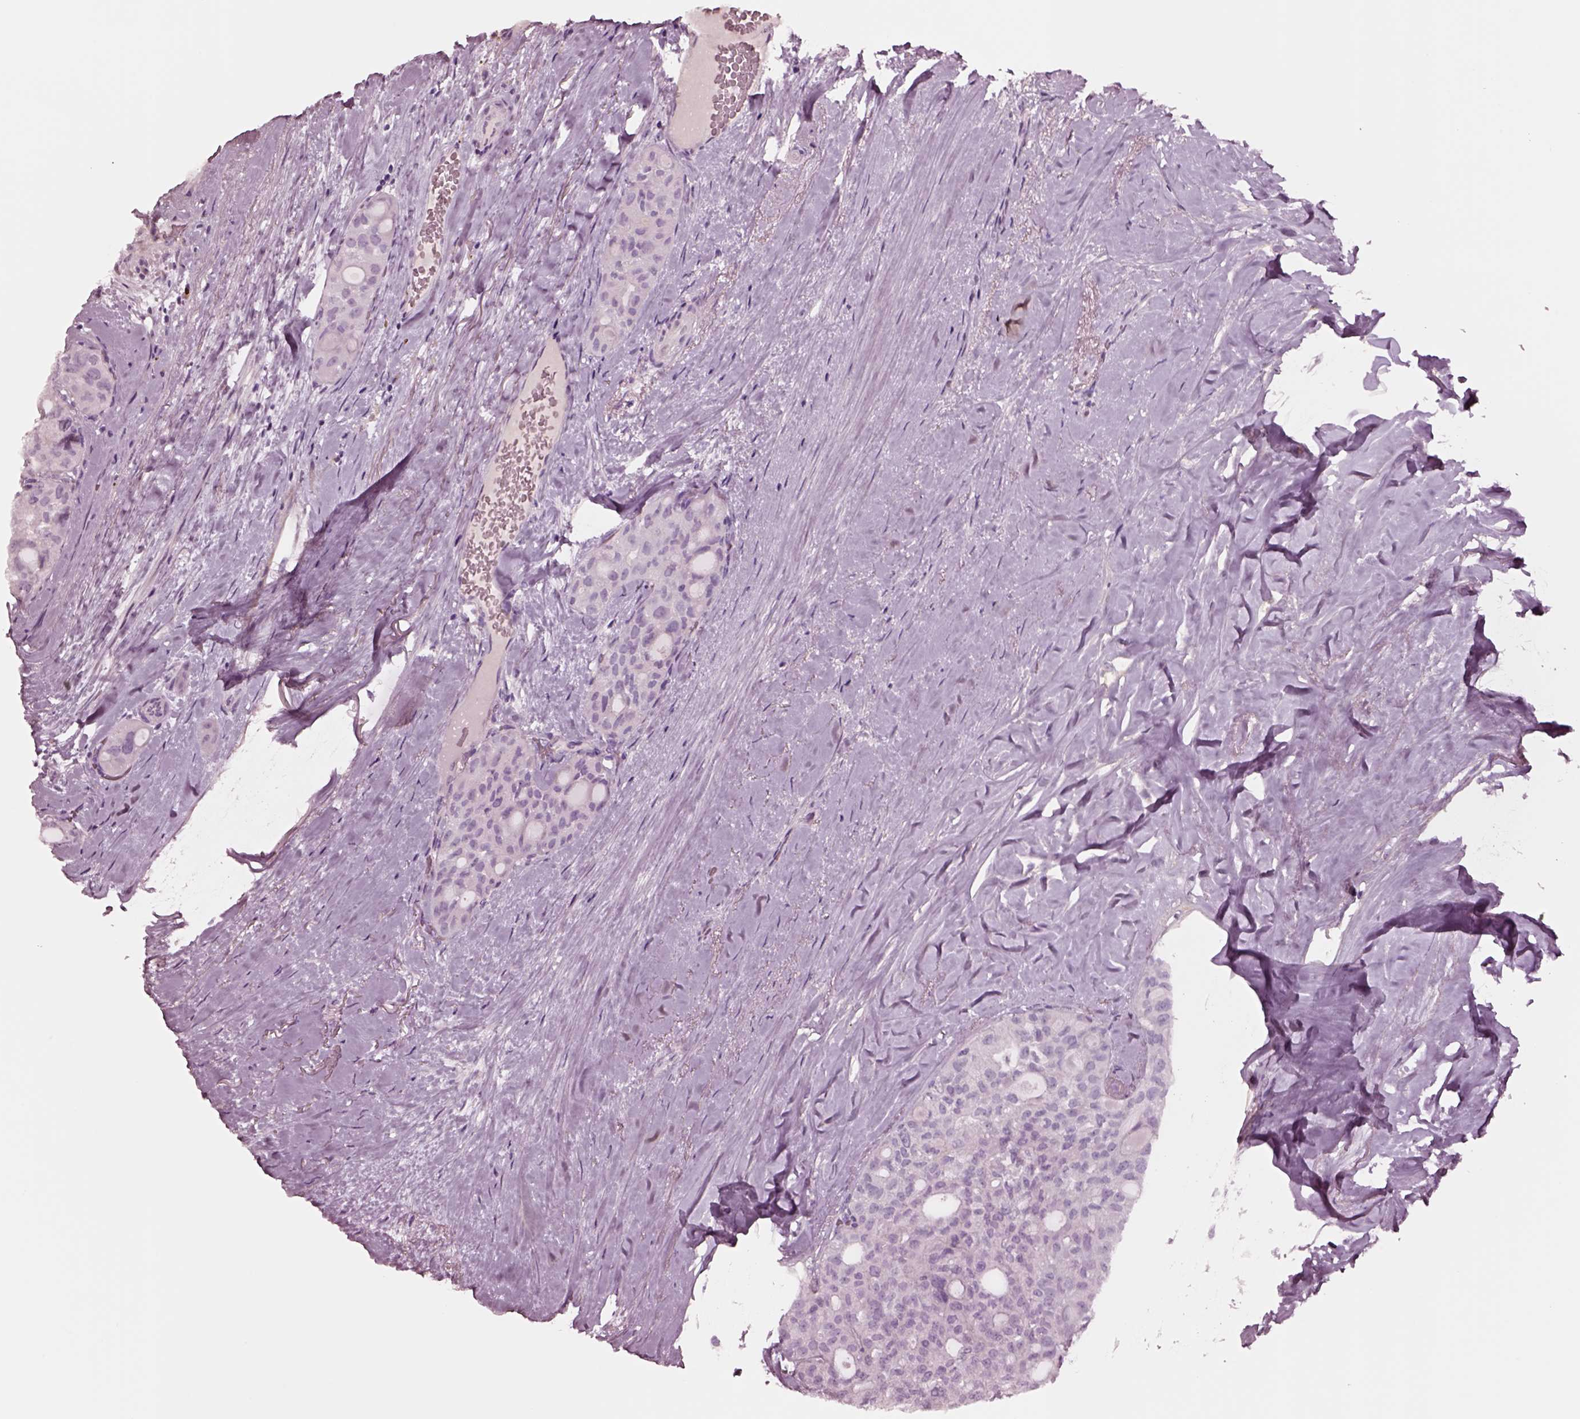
{"staining": {"intensity": "negative", "quantity": "none", "location": "none"}, "tissue": "thyroid cancer", "cell_type": "Tumor cells", "image_type": "cancer", "snomed": [{"axis": "morphology", "description": "Follicular adenoma carcinoma, NOS"}, {"axis": "topography", "description": "Thyroid gland"}], "caption": "The micrograph exhibits no staining of tumor cells in thyroid cancer (follicular adenoma carcinoma).", "gene": "NMRK2", "patient": {"sex": "male", "age": 75}}